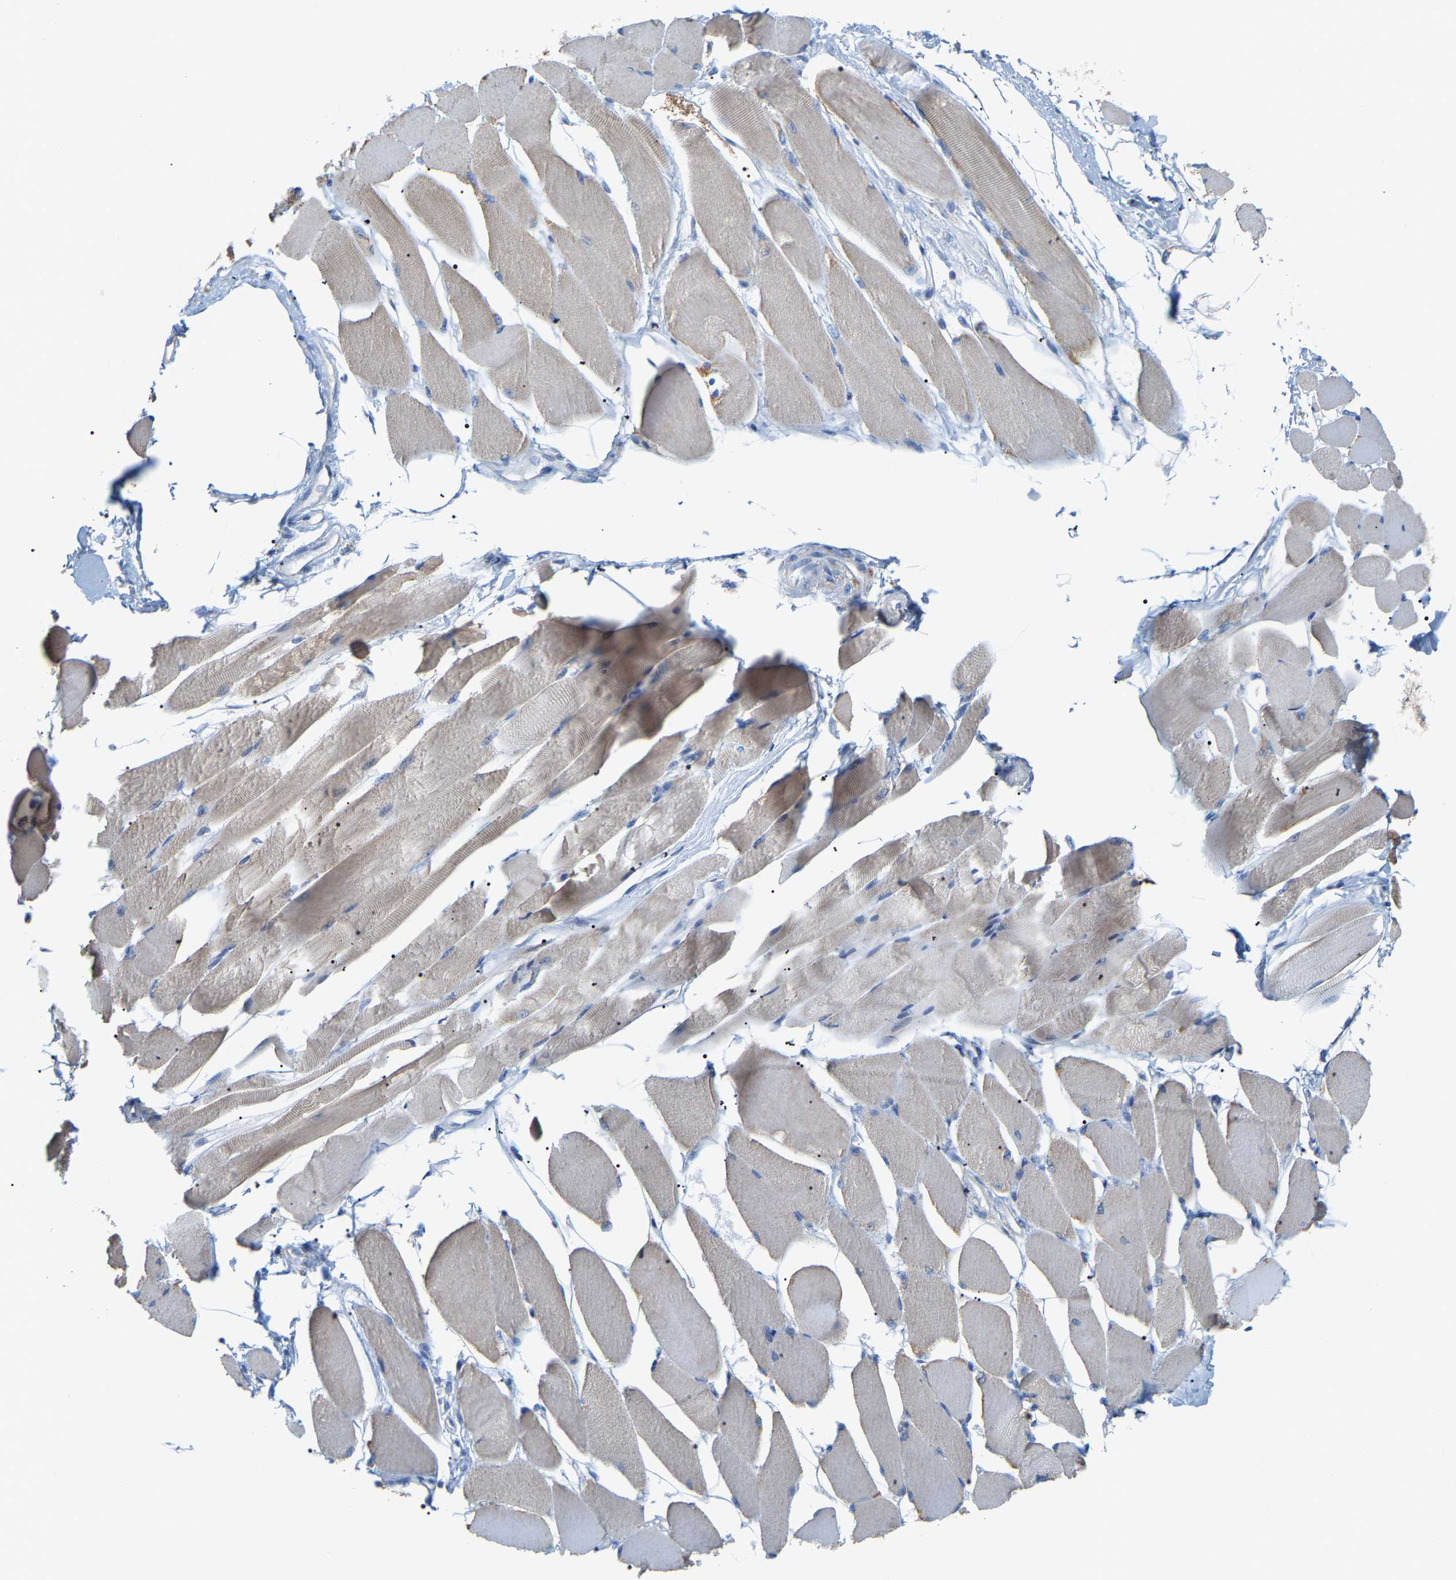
{"staining": {"intensity": "weak", "quantity": "<25%", "location": "cytoplasmic/membranous"}, "tissue": "skeletal muscle", "cell_type": "Myocytes", "image_type": "normal", "snomed": [{"axis": "morphology", "description": "Normal tissue, NOS"}, {"axis": "topography", "description": "Skeletal muscle"}, {"axis": "topography", "description": "Peripheral nerve tissue"}], "caption": "Immunohistochemistry of benign human skeletal muscle displays no staining in myocytes.", "gene": "CROT", "patient": {"sex": "female", "age": 84}}